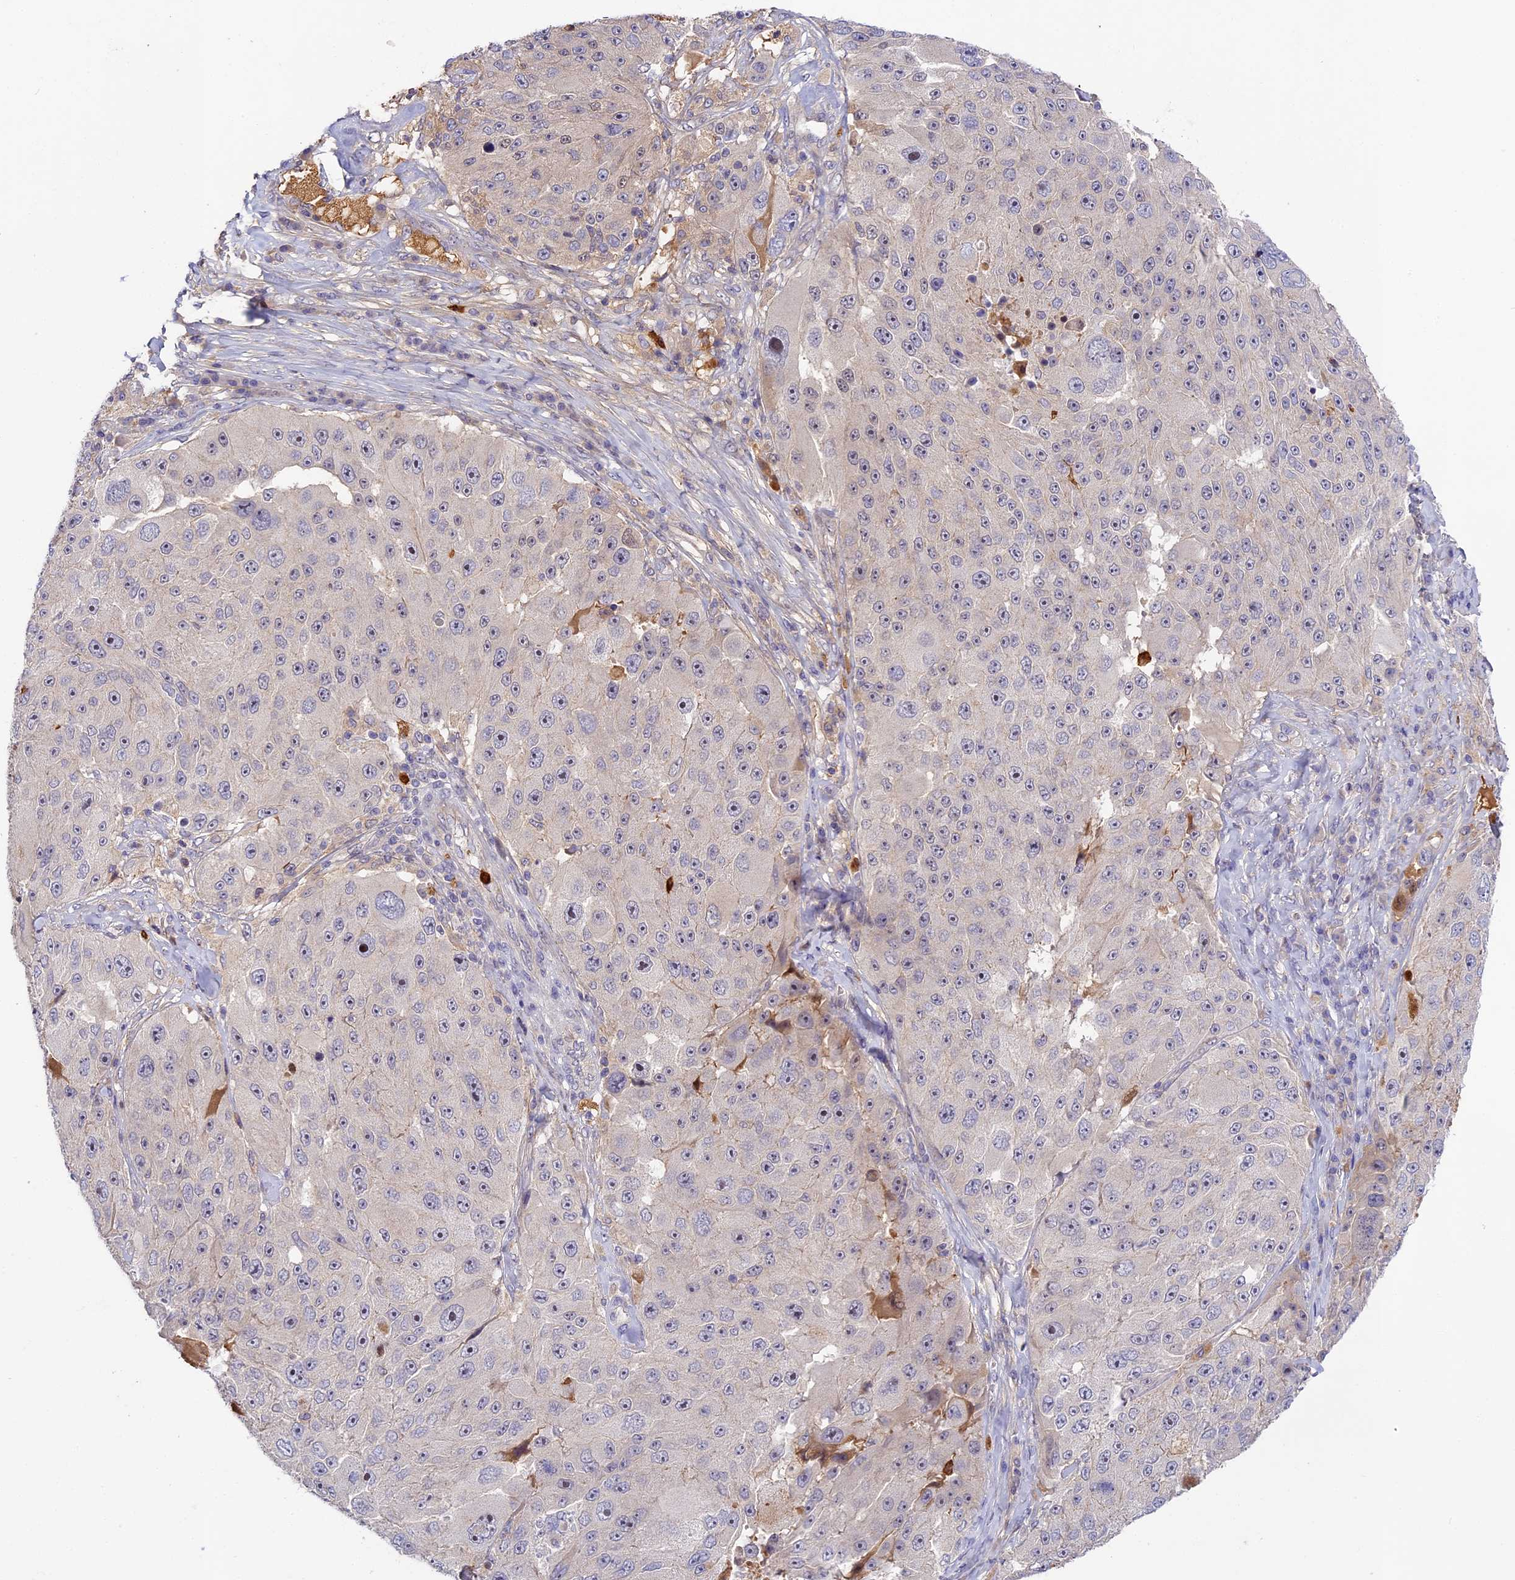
{"staining": {"intensity": "negative", "quantity": "none", "location": "none"}, "tissue": "melanoma", "cell_type": "Tumor cells", "image_type": "cancer", "snomed": [{"axis": "morphology", "description": "Malignant melanoma, Metastatic site"}, {"axis": "topography", "description": "Lymph node"}], "caption": "There is no significant expression in tumor cells of malignant melanoma (metastatic site).", "gene": "ADGRD1", "patient": {"sex": "male", "age": 62}}